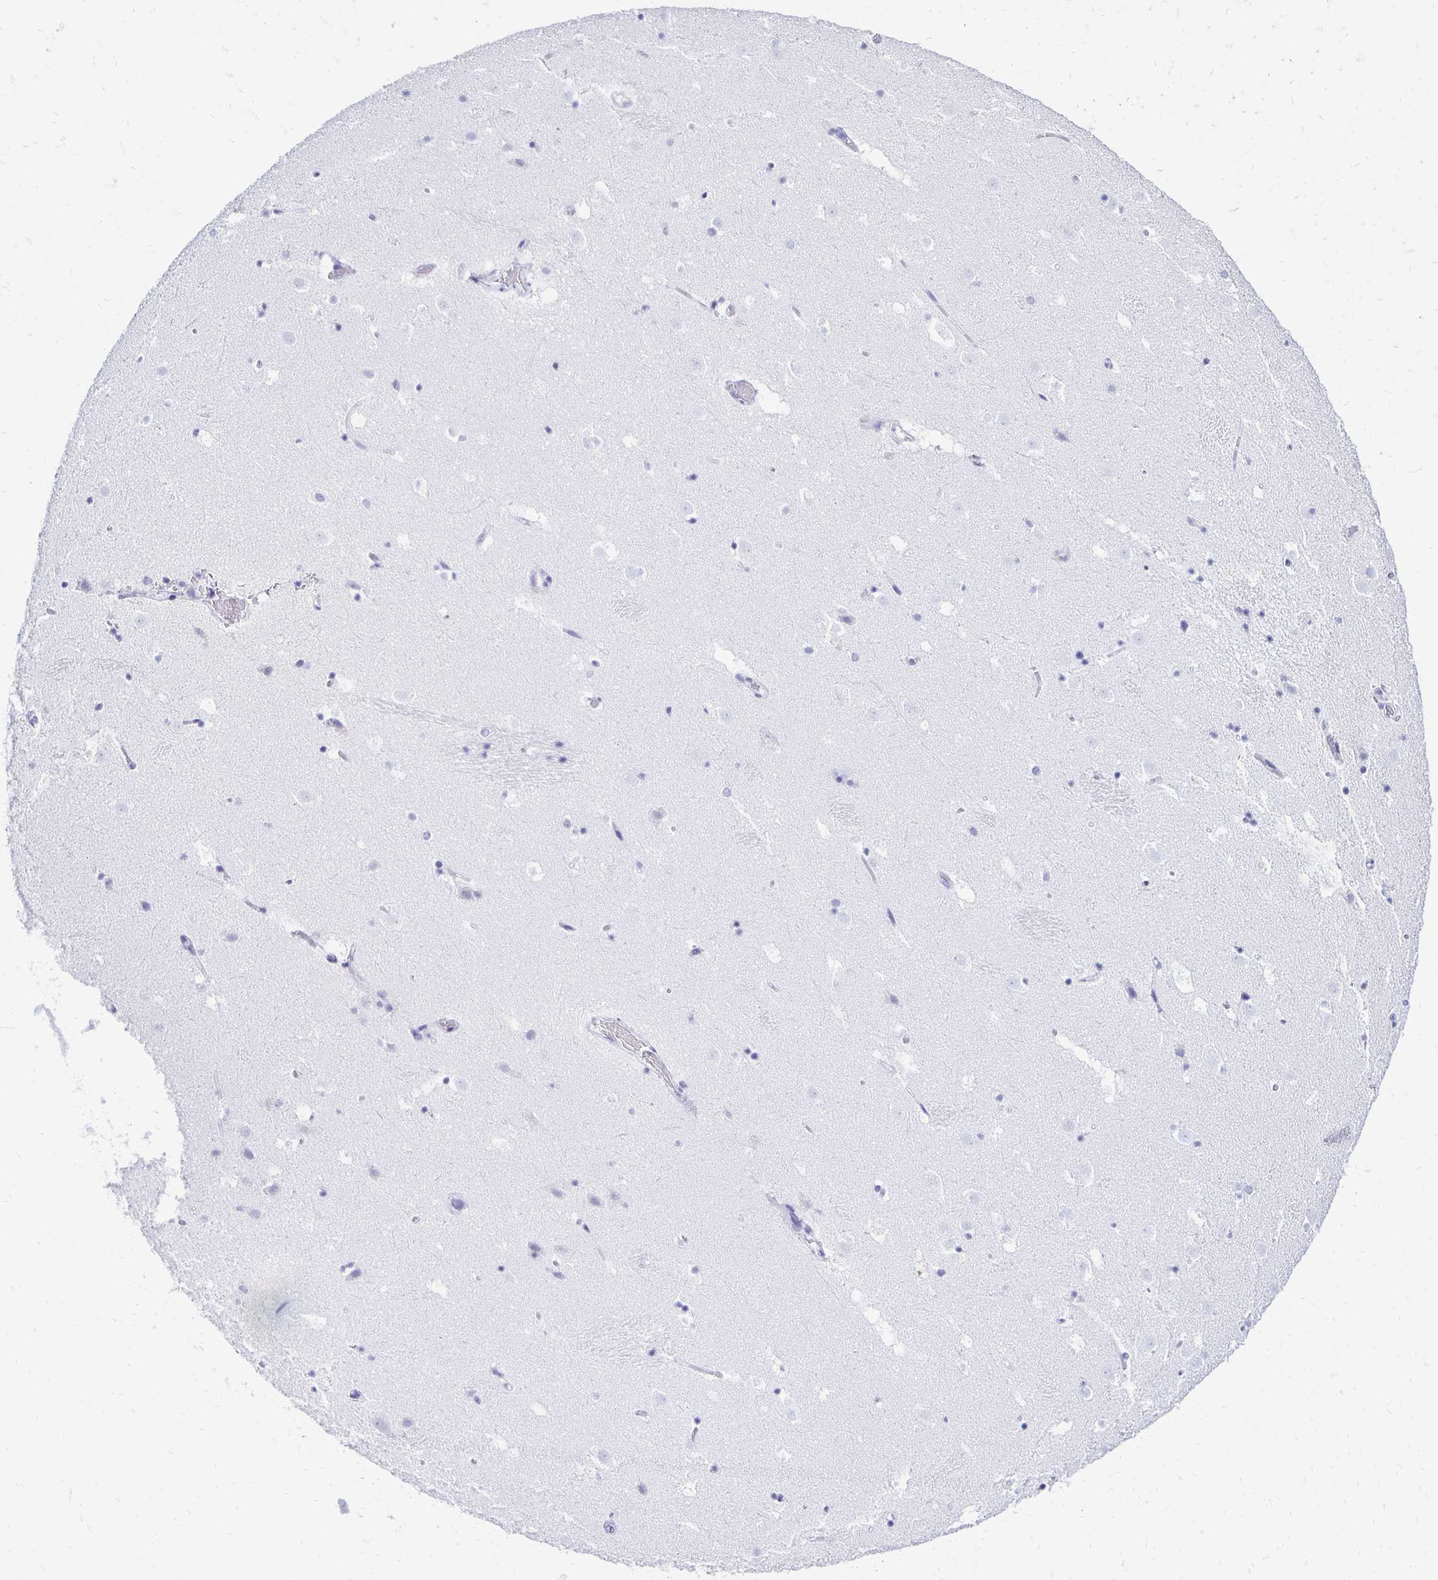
{"staining": {"intensity": "negative", "quantity": "none", "location": "none"}, "tissue": "caudate", "cell_type": "Glial cells", "image_type": "normal", "snomed": [{"axis": "morphology", "description": "Normal tissue, NOS"}, {"axis": "topography", "description": "Lateral ventricle wall"}], "caption": "Immunohistochemistry (IHC) micrograph of unremarkable caudate: human caudate stained with DAB reveals no significant protein staining in glial cells. Brightfield microscopy of immunohistochemistry stained with DAB (3,3'-diaminobenzidine) (brown) and hematoxylin (blue), captured at high magnification.", "gene": "CST5", "patient": {"sex": "male", "age": 37}}